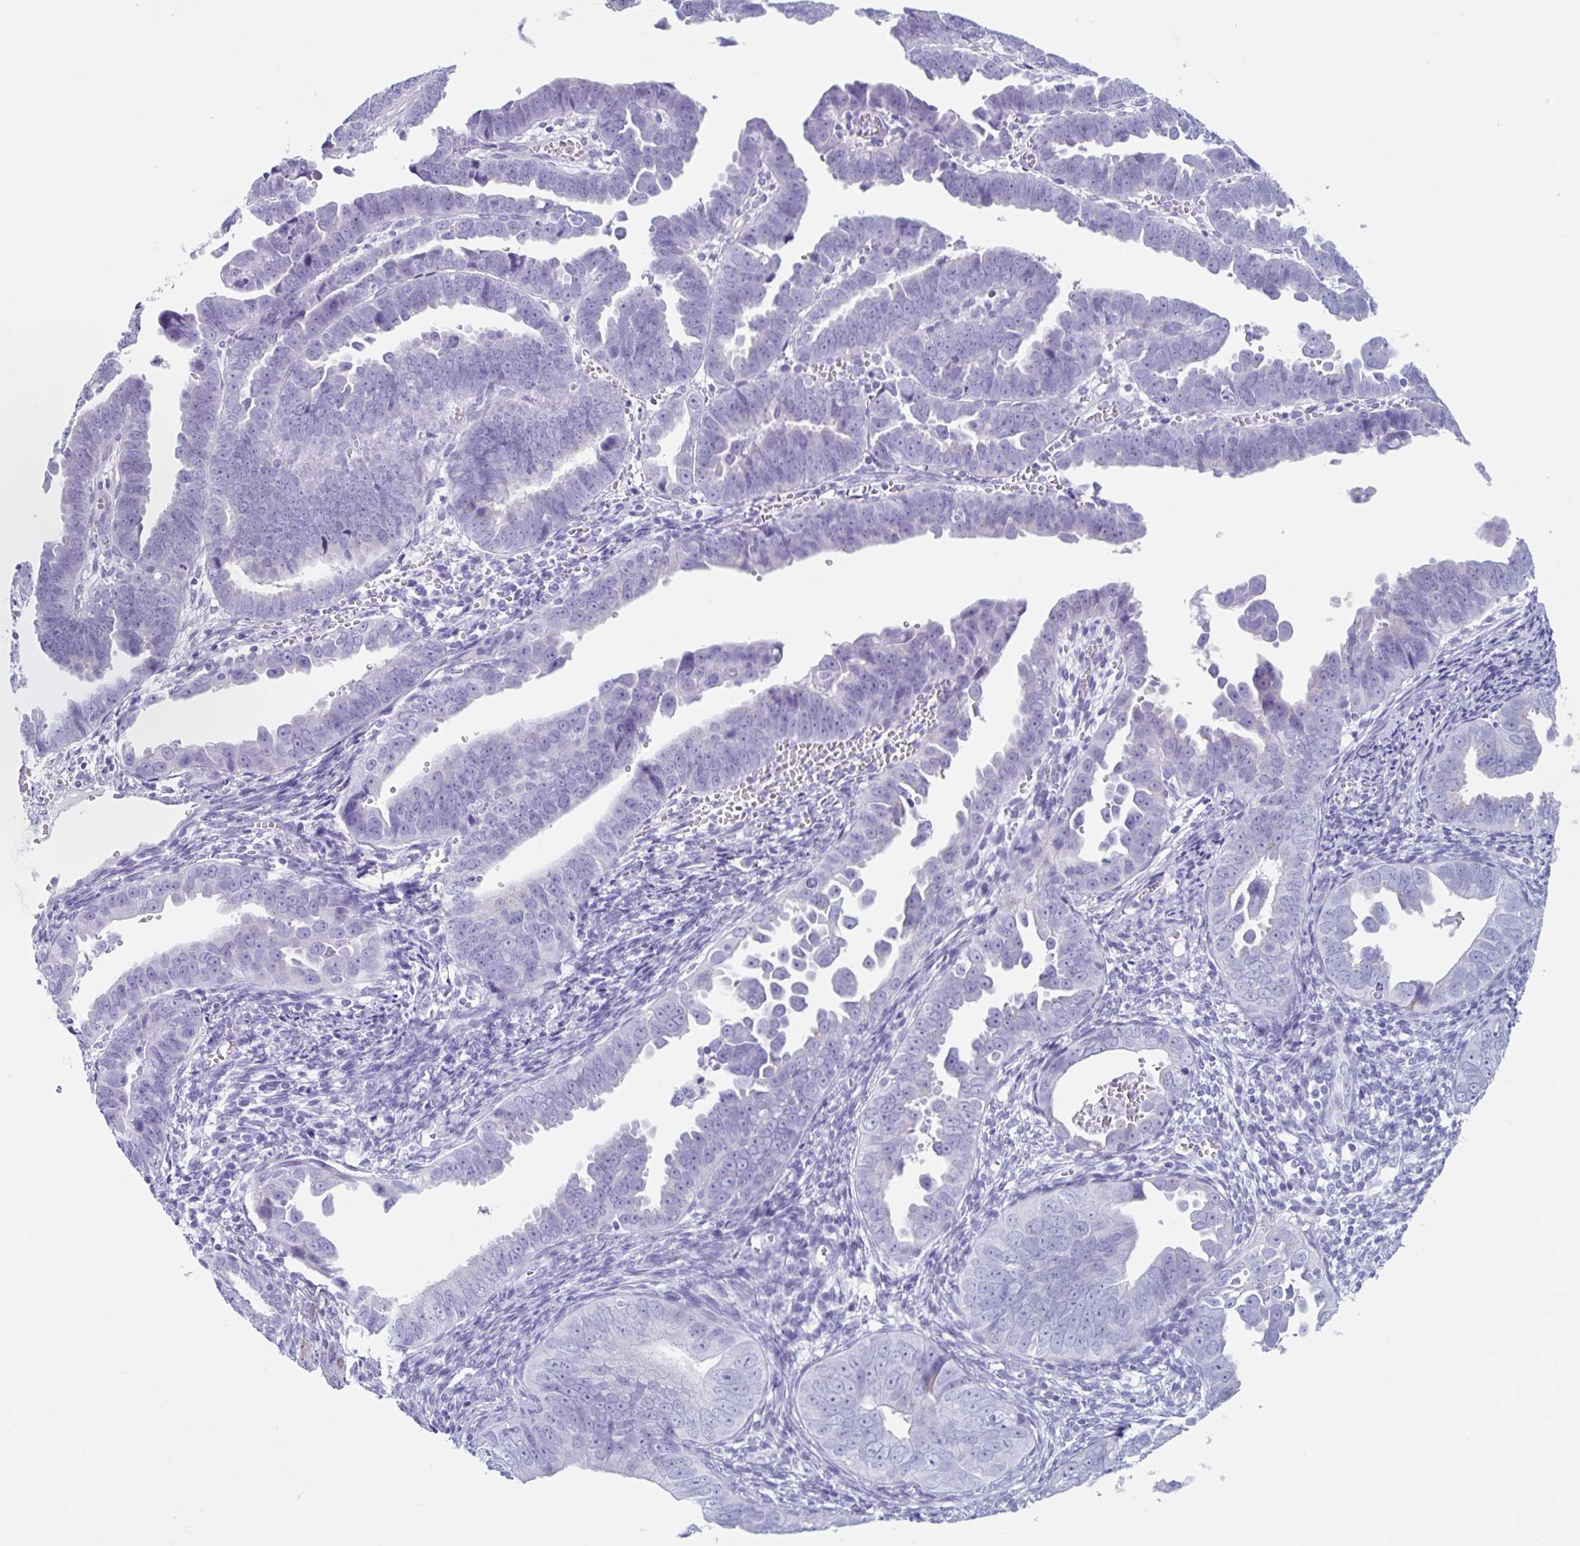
{"staining": {"intensity": "negative", "quantity": "none", "location": "none"}, "tissue": "endometrial cancer", "cell_type": "Tumor cells", "image_type": "cancer", "snomed": [{"axis": "morphology", "description": "Adenocarcinoma, NOS"}, {"axis": "topography", "description": "Endometrium"}], "caption": "There is no significant staining in tumor cells of adenocarcinoma (endometrial).", "gene": "CPTP", "patient": {"sex": "female", "age": 75}}